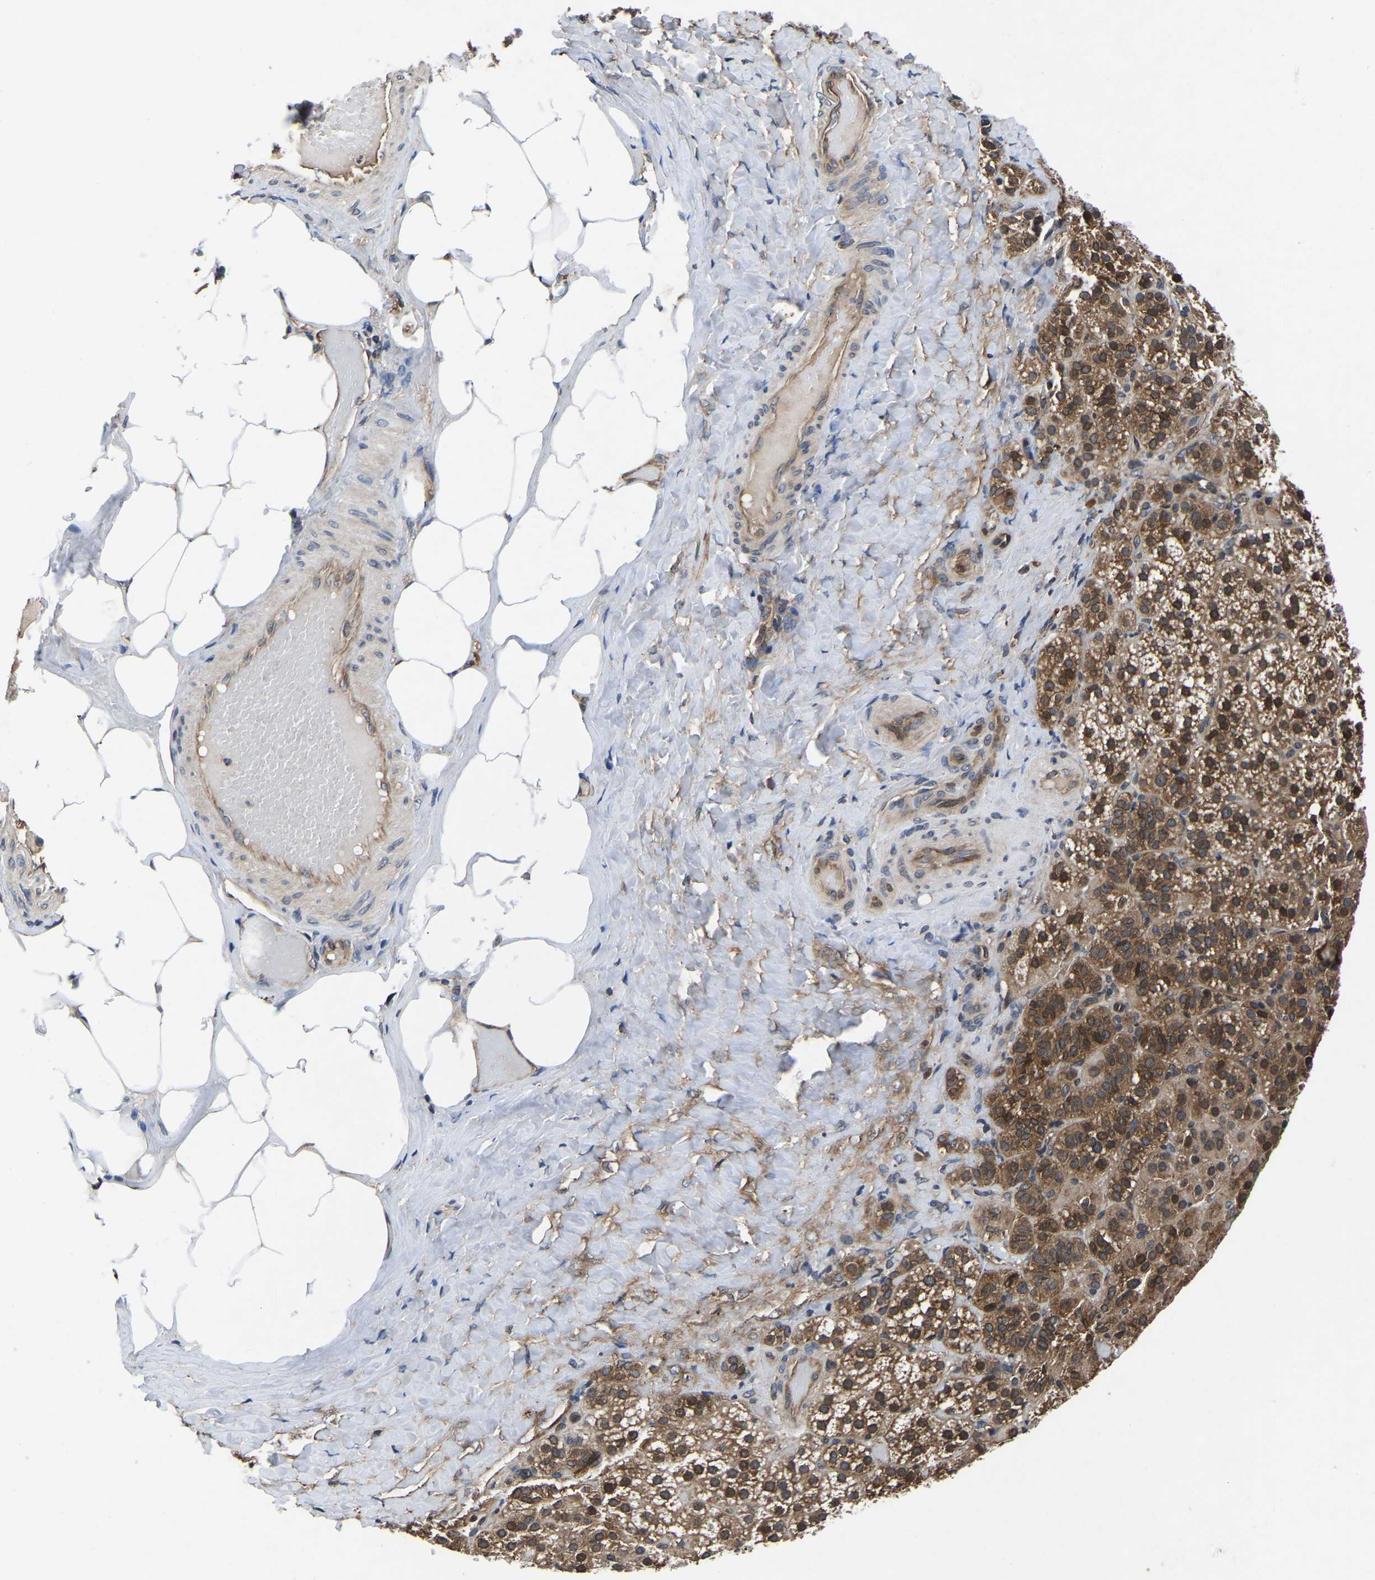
{"staining": {"intensity": "moderate", "quantity": ">75%", "location": "cytoplasmic/membranous"}, "tissue": "adrenal gland", "cell_type": "Glandular cells", "image_type": "normal", "snomed": [{"axis": "morphology", "description": "Normal tissue, NOS"}, {"axis": "topography", "description": "Adrenal gland"}], "caption": "DAB (3,3'-diaminobenzidine) immunohistochemical staining of normal human adrenal gland reveals moderate cytoplasmic/membranous protein staining in about >75% of glandular cells.", "gene": "FGD5", "patient": {"sex": "female", "age": 59}}